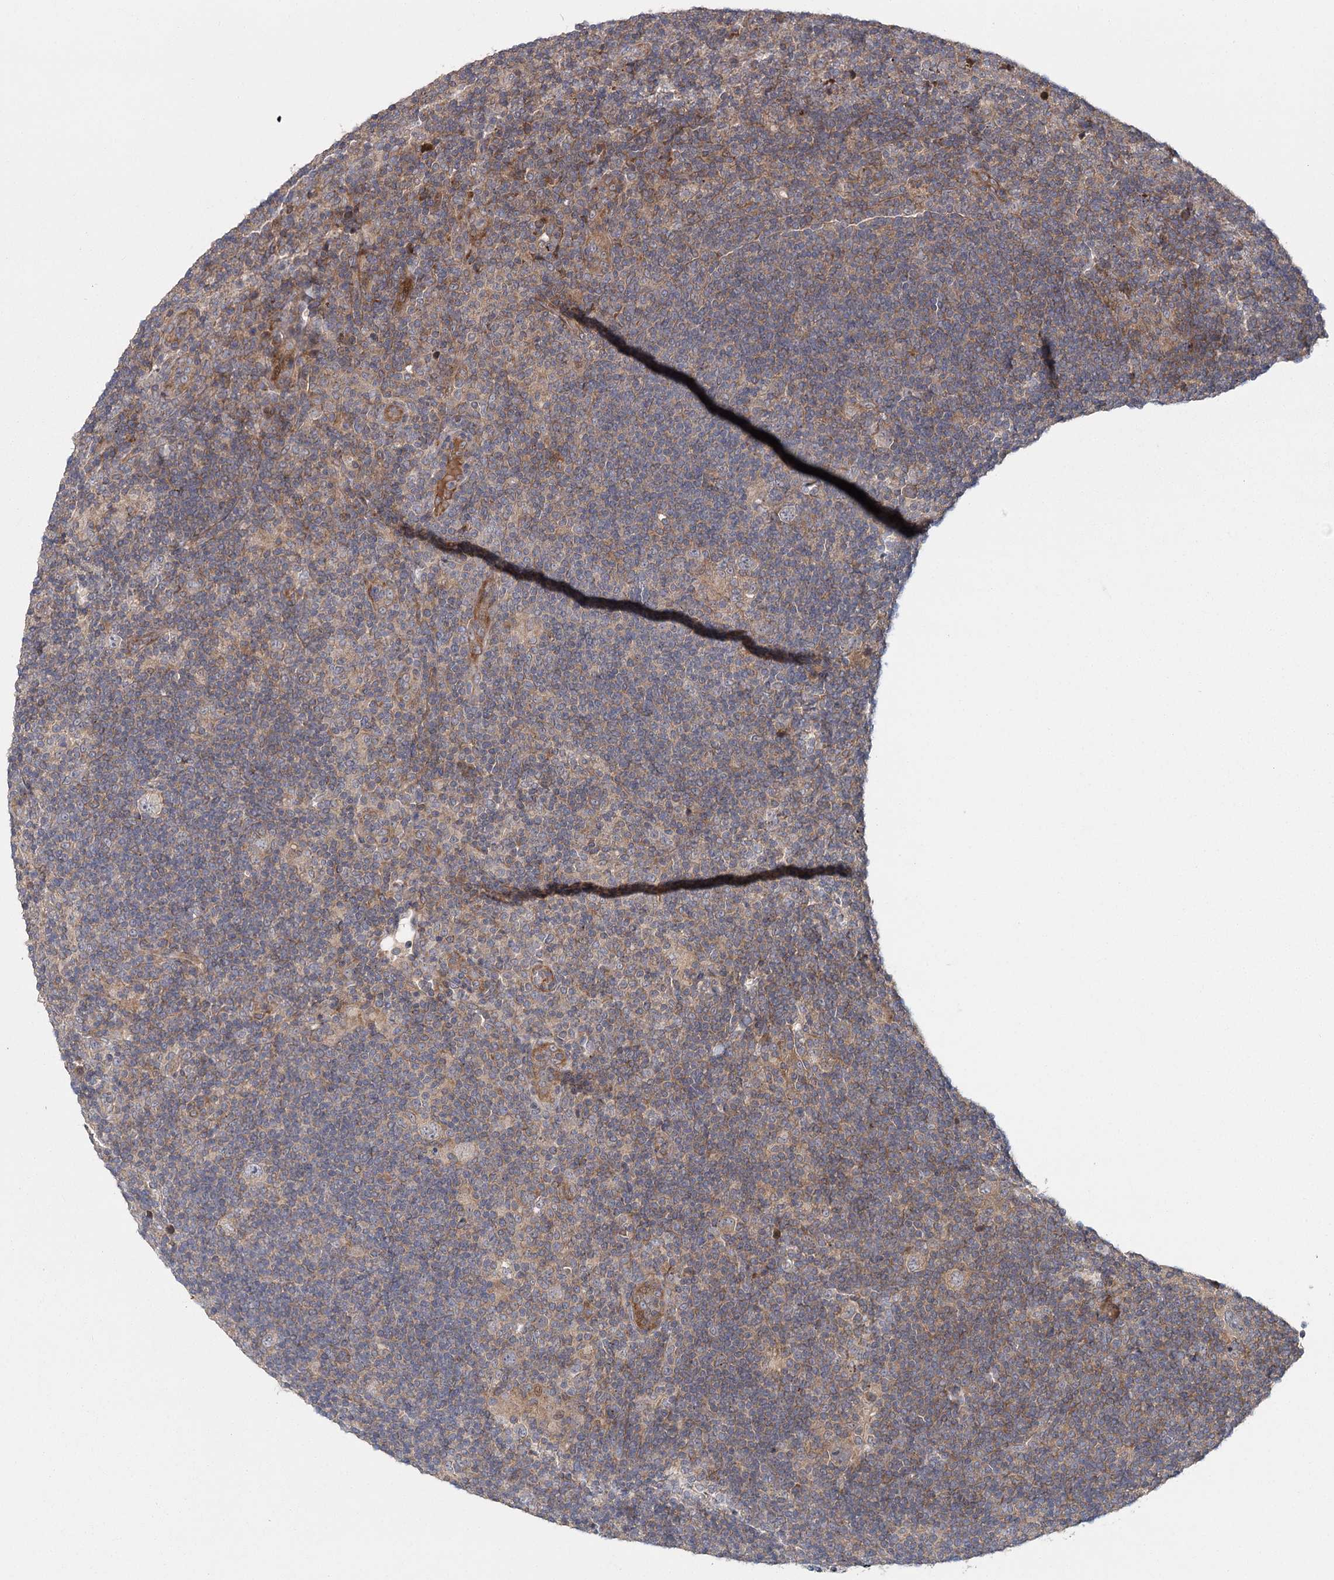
{"staining": {"intensity": "weak", "quantity": "25%-75%", "location": "cytoplasmic/membranous"}, "tissue": "lymphoma", "cell_type": "Tumor cells", "image_type": "cancer", "snomed": [{"axis": "morphology", "description": "Hodgkin's disease, NOS"}, {"axis": "topography", "description": "Lymph node"}], "caption": "Tumor cells exhibit low levels of weak cytoplasmic/membranous positivity in about 25%-75% of cells in lymphoma.", "gene": "RAPGEF6", "patient": {"sex": "female", "age": 57}}